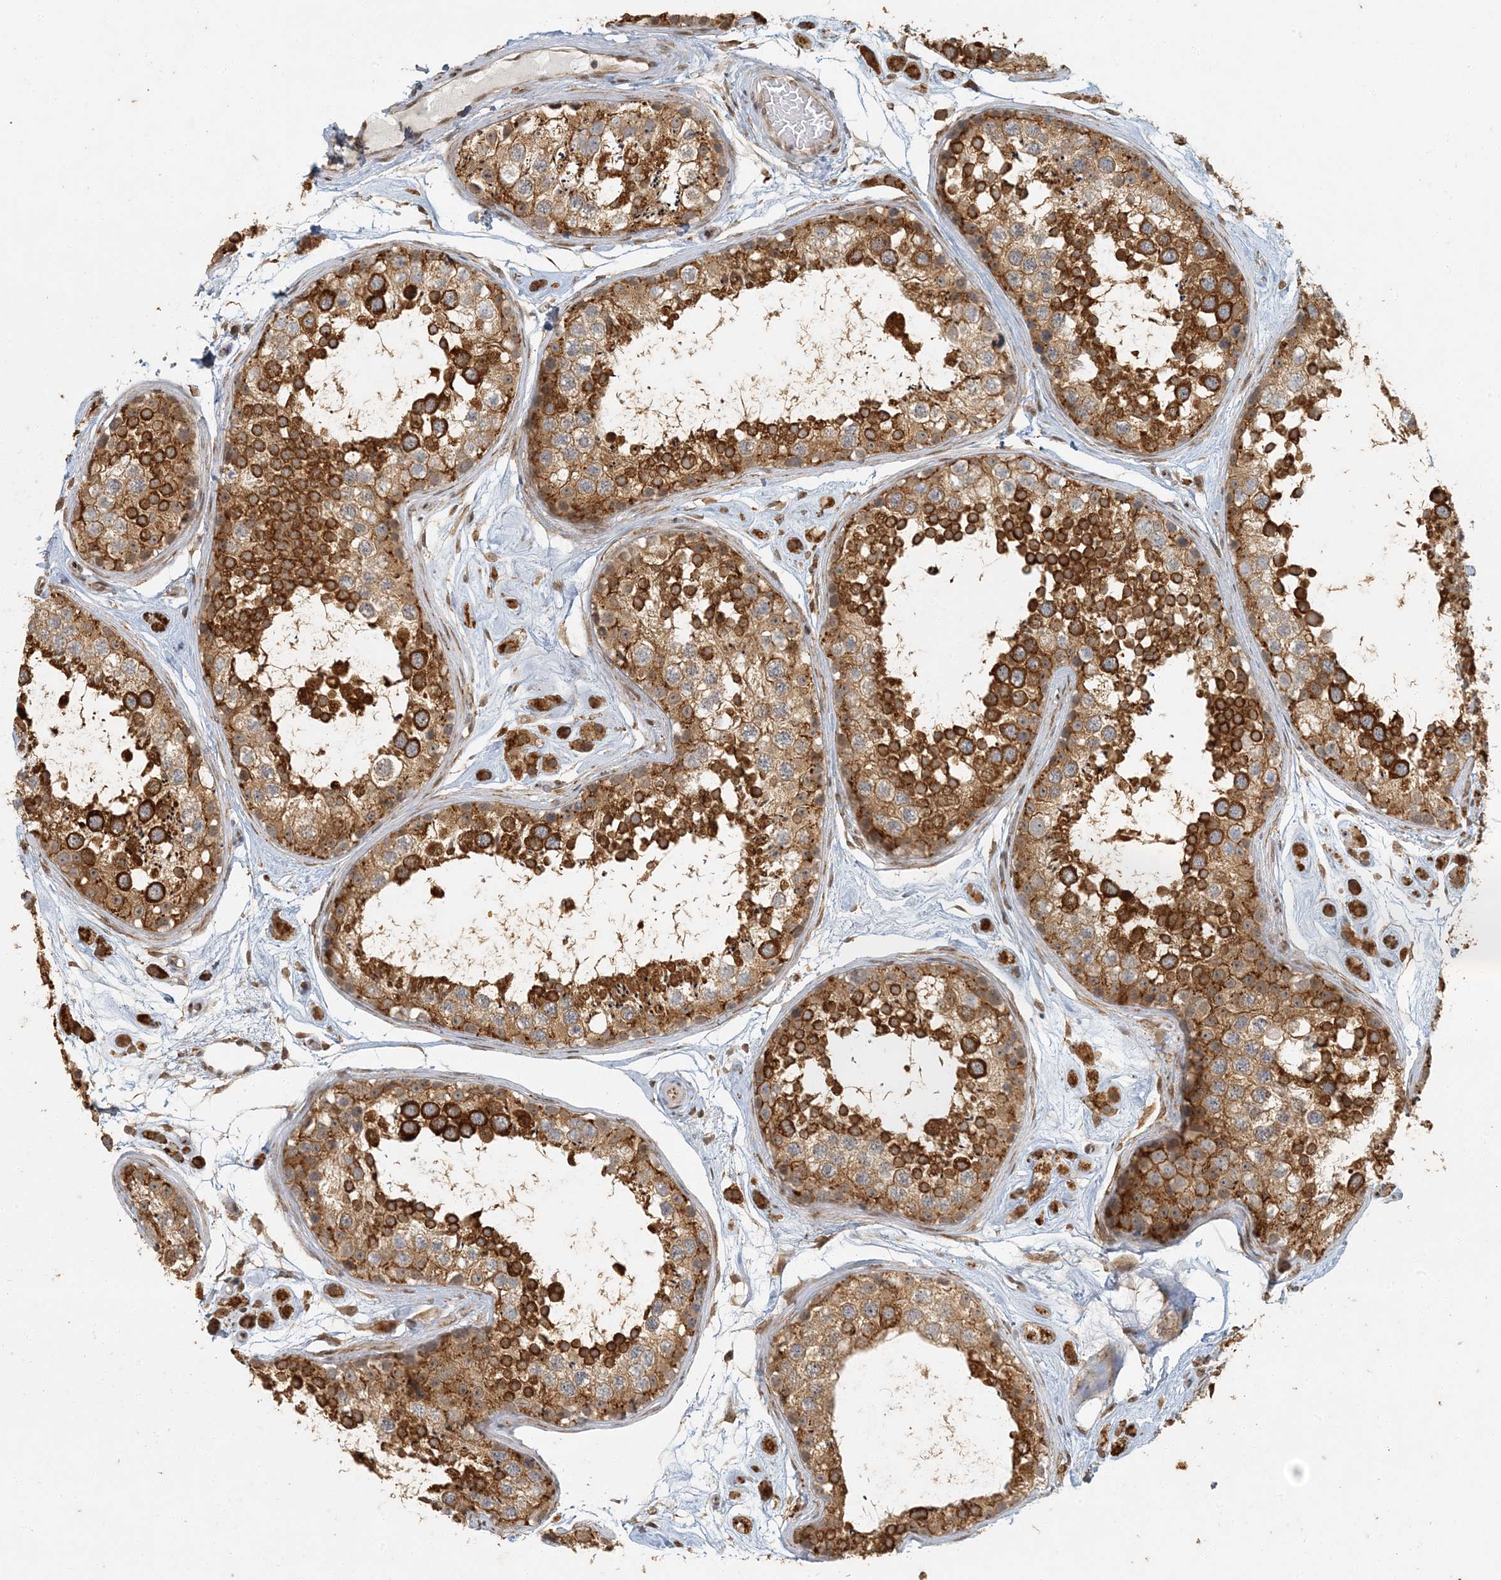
{"staining": {"intensity": "strong", "quantity": ">75%", "location": "cytoplasmic/membranous"}, "tissue": "testis", "cell_type": "Cells in seminiferous ducts", "image_type": "normal", "snomed": [{"axis": "morphology", "description": "Normal tissue, NOS"}, {"axis": "topography", "description": "Testis"}], "caption": "The micrograph displays a brown stain indicating the presence of a protein in the cytoplasmic/membranous of cells in seminiferous ducts in testis.", "gene": "AK9", "patient": {"sex": "male", "age": 25}}